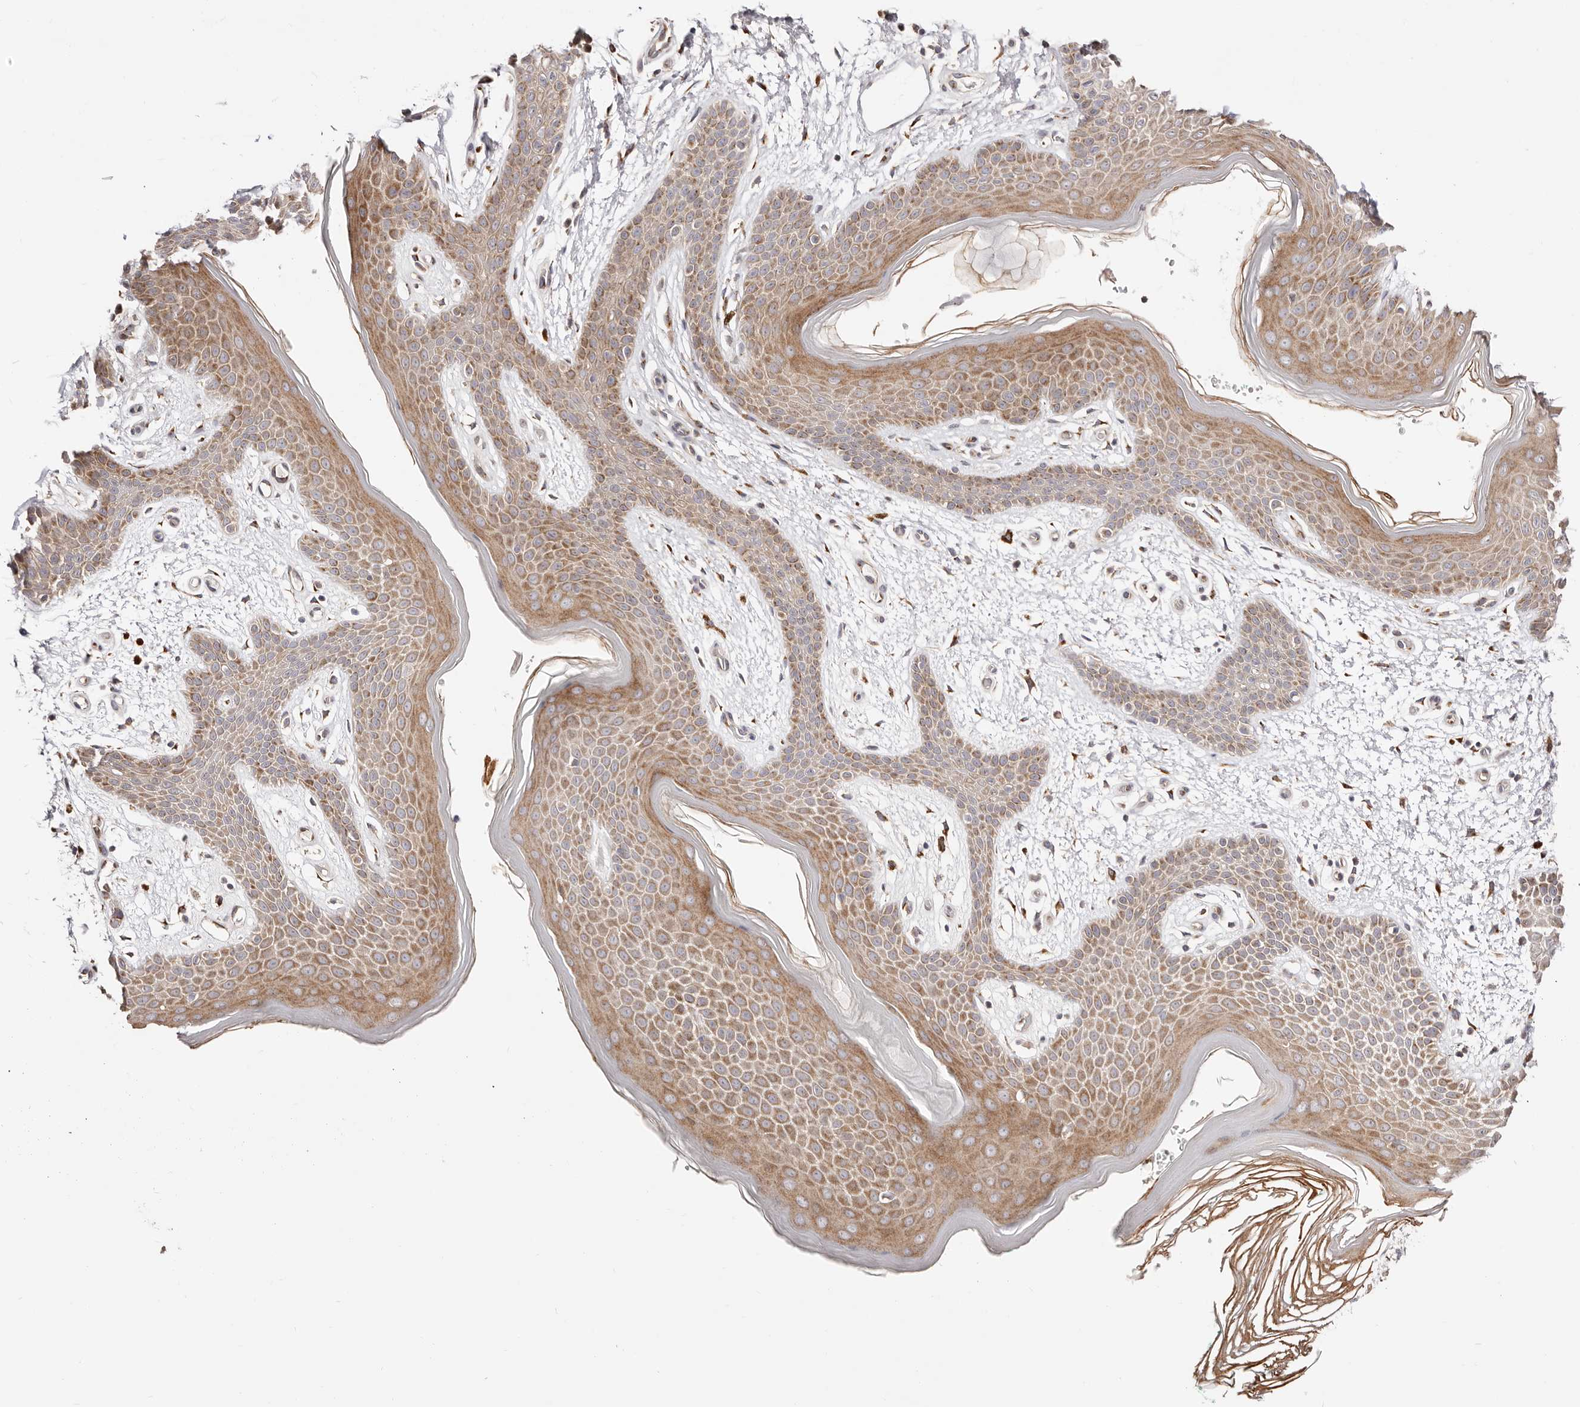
{"staining": {"intensity": "moderate", "quantity": "25%-75%", "location": "cytoplasmic/membranous"}, "tissue": "skin", "cell_type": "Epidermal cells", "image_type": "normal", "snomed": [{"axis": "morphology", "description": "Normal tissue, NOS"}, {"axis": "topography", "description": "Anal"}], "caption": "Epidermal cells exhibit moderate cytoplasmic/membranous expression in approximately 25%-75% of cells in benign skin.", "gene": "MAPK6", "patient": {"sex": "male", "age": 74}}